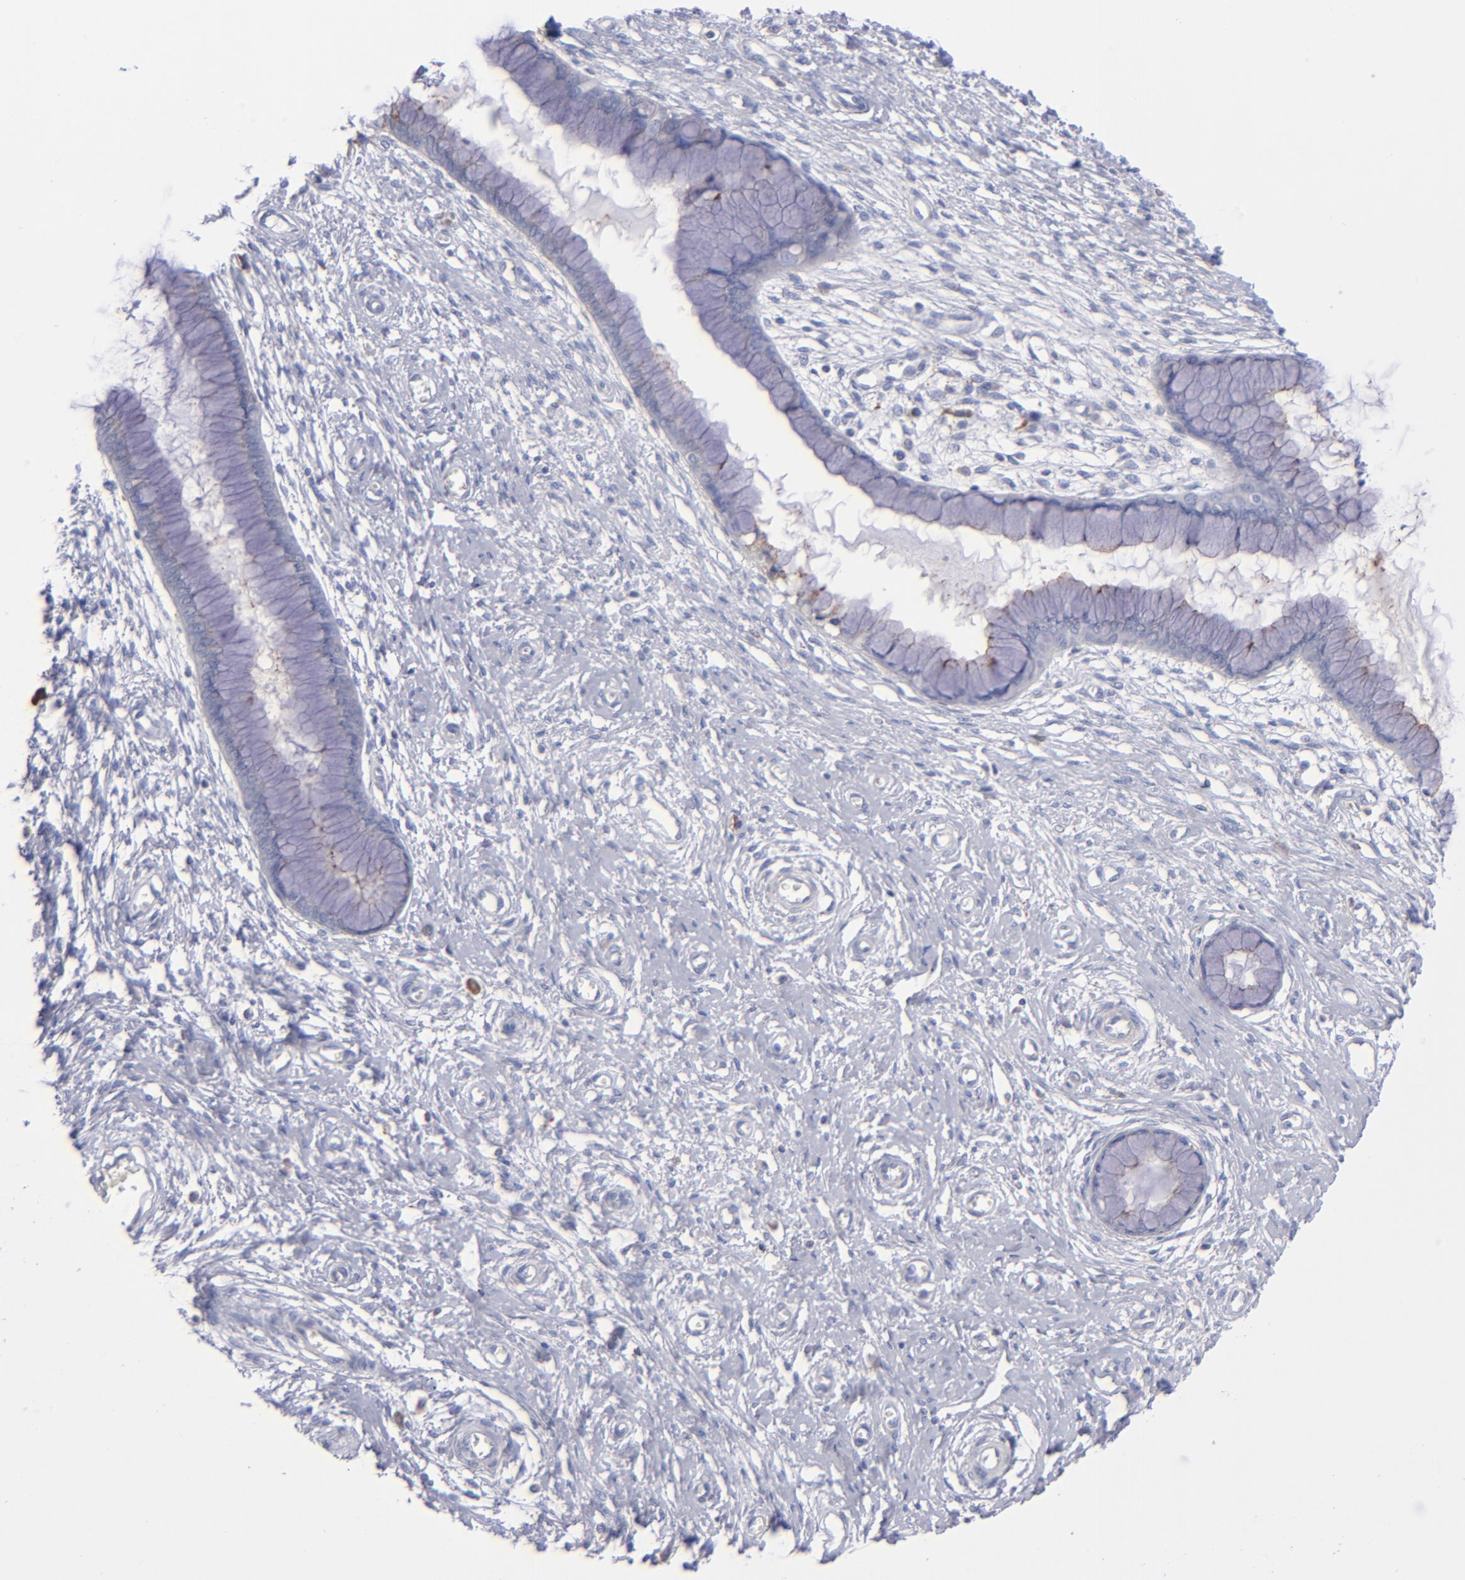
{"staining": {"intensity": "weak", "quantity": "<25%", "location": "cytoplasmic/membranous"}, "tissue": "cervix", "cell_type": "Glandular cells", "image_type": "normal", "snomed": [{"axis": "morphology", "description": "Normal tissue, NOS"}, {"axis": "topography", "description": "Cervix"}], "caption": "Histopathology image shows no protein expression in glandular cells of unremarkable cervix. (Brightfield microscopy of DAB (3,3'-diaminobenzidine) immunohistochemistry (IHC) at high magnification).", "gene": "MFGE8", "patient": {"sex": "female", "age": 55}}